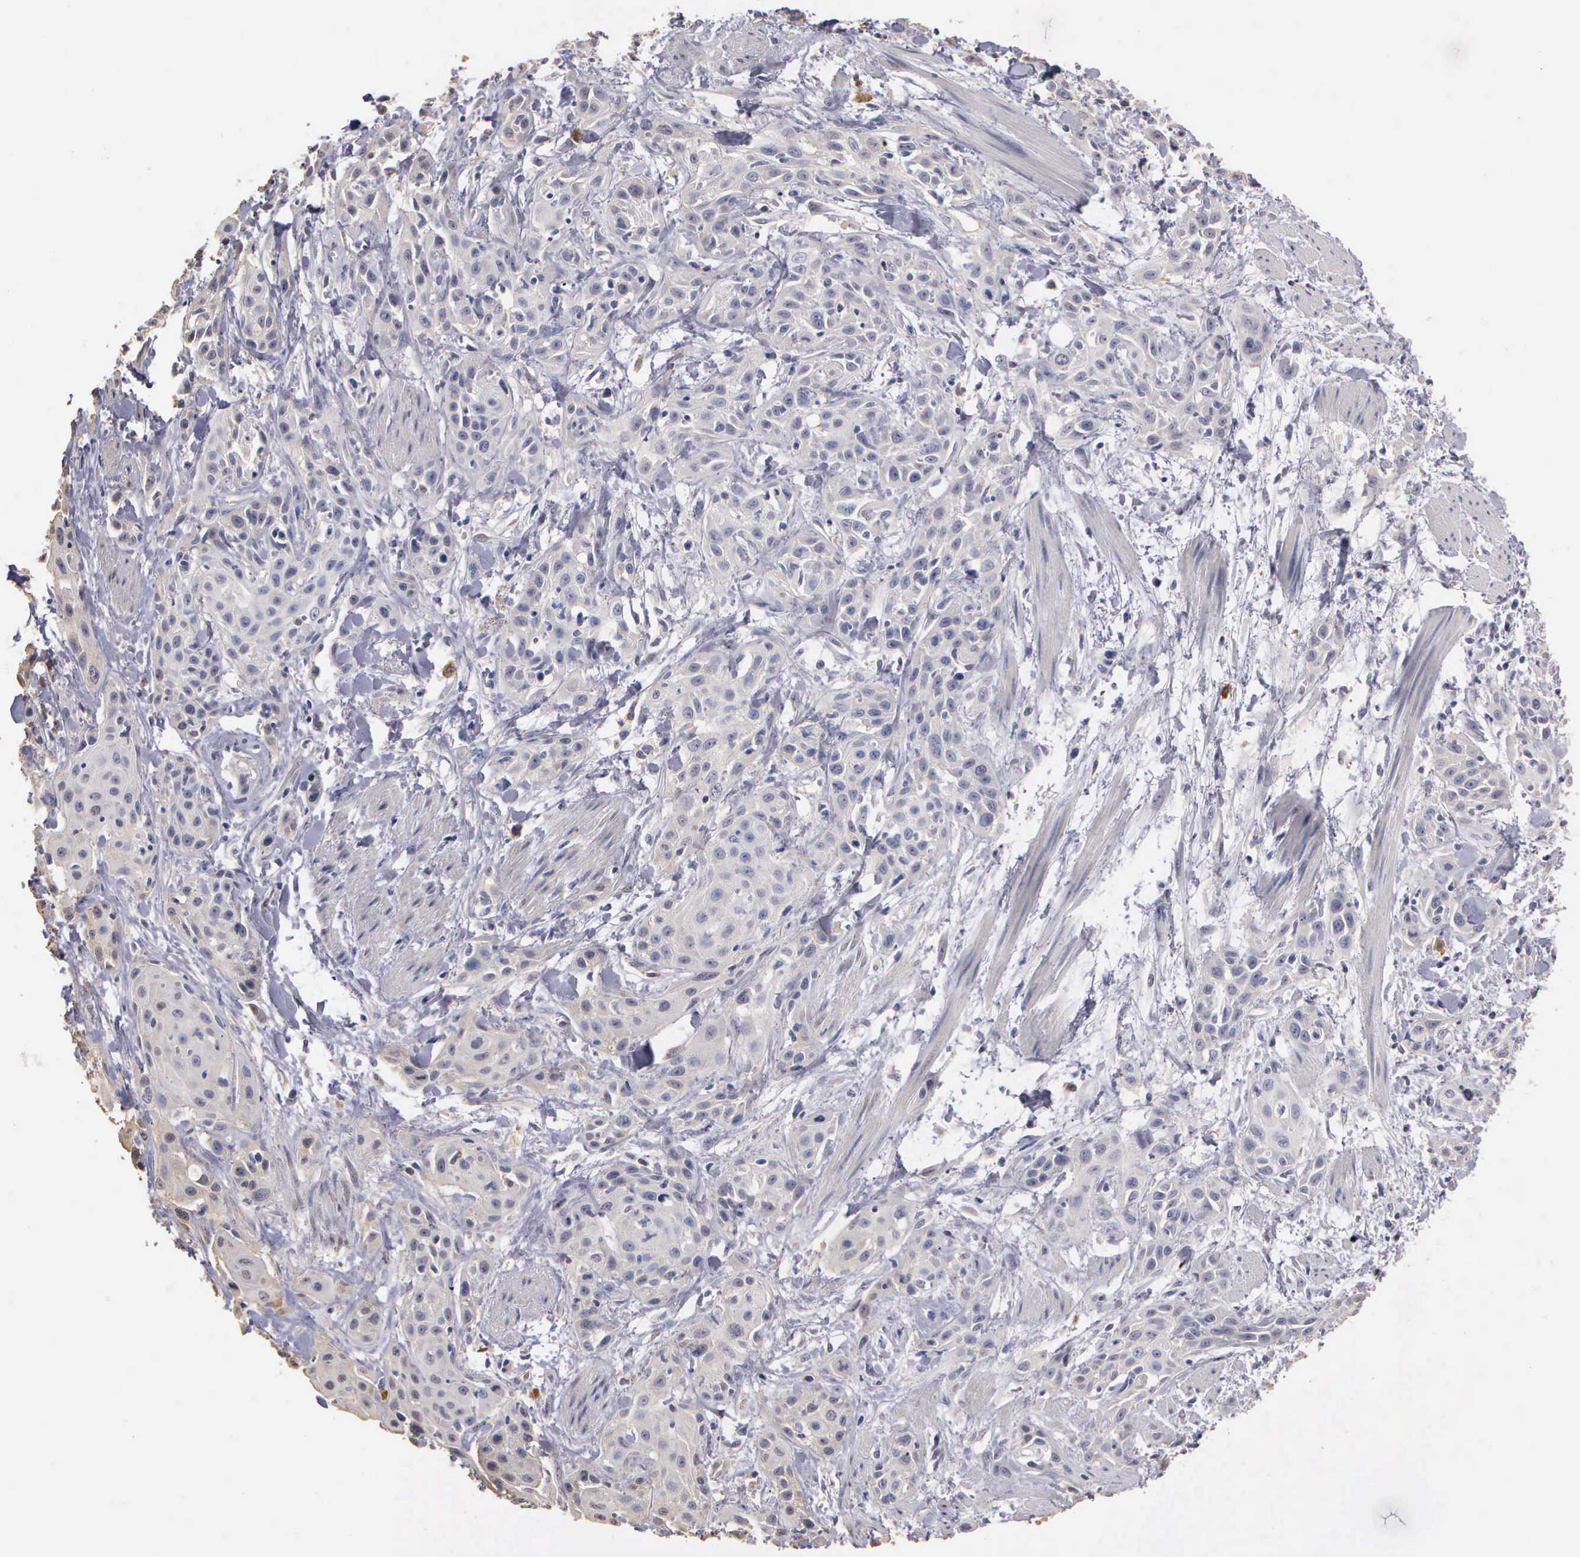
{"staining": {"intensity": "negative", "quantity": "none", "location": "none"}, "tissue": "skin cancer", "cell_type": "Tumor cells", "image_type": "cancer", "snomed": [{"axis": "morphology", "description": "Squamous cell carcinoma, NOS"}, {"axis": "topography", "description": "Skin"}, {"axis": "topography", "description": "Anal"}], "caption": "This is an immunohistochemistry histopathology image of human squamous cell carcinoma (skin). There is no positivity in tumor cells.", "gene": "ENO3", "patient": {"sex": "male", "age": 64}}